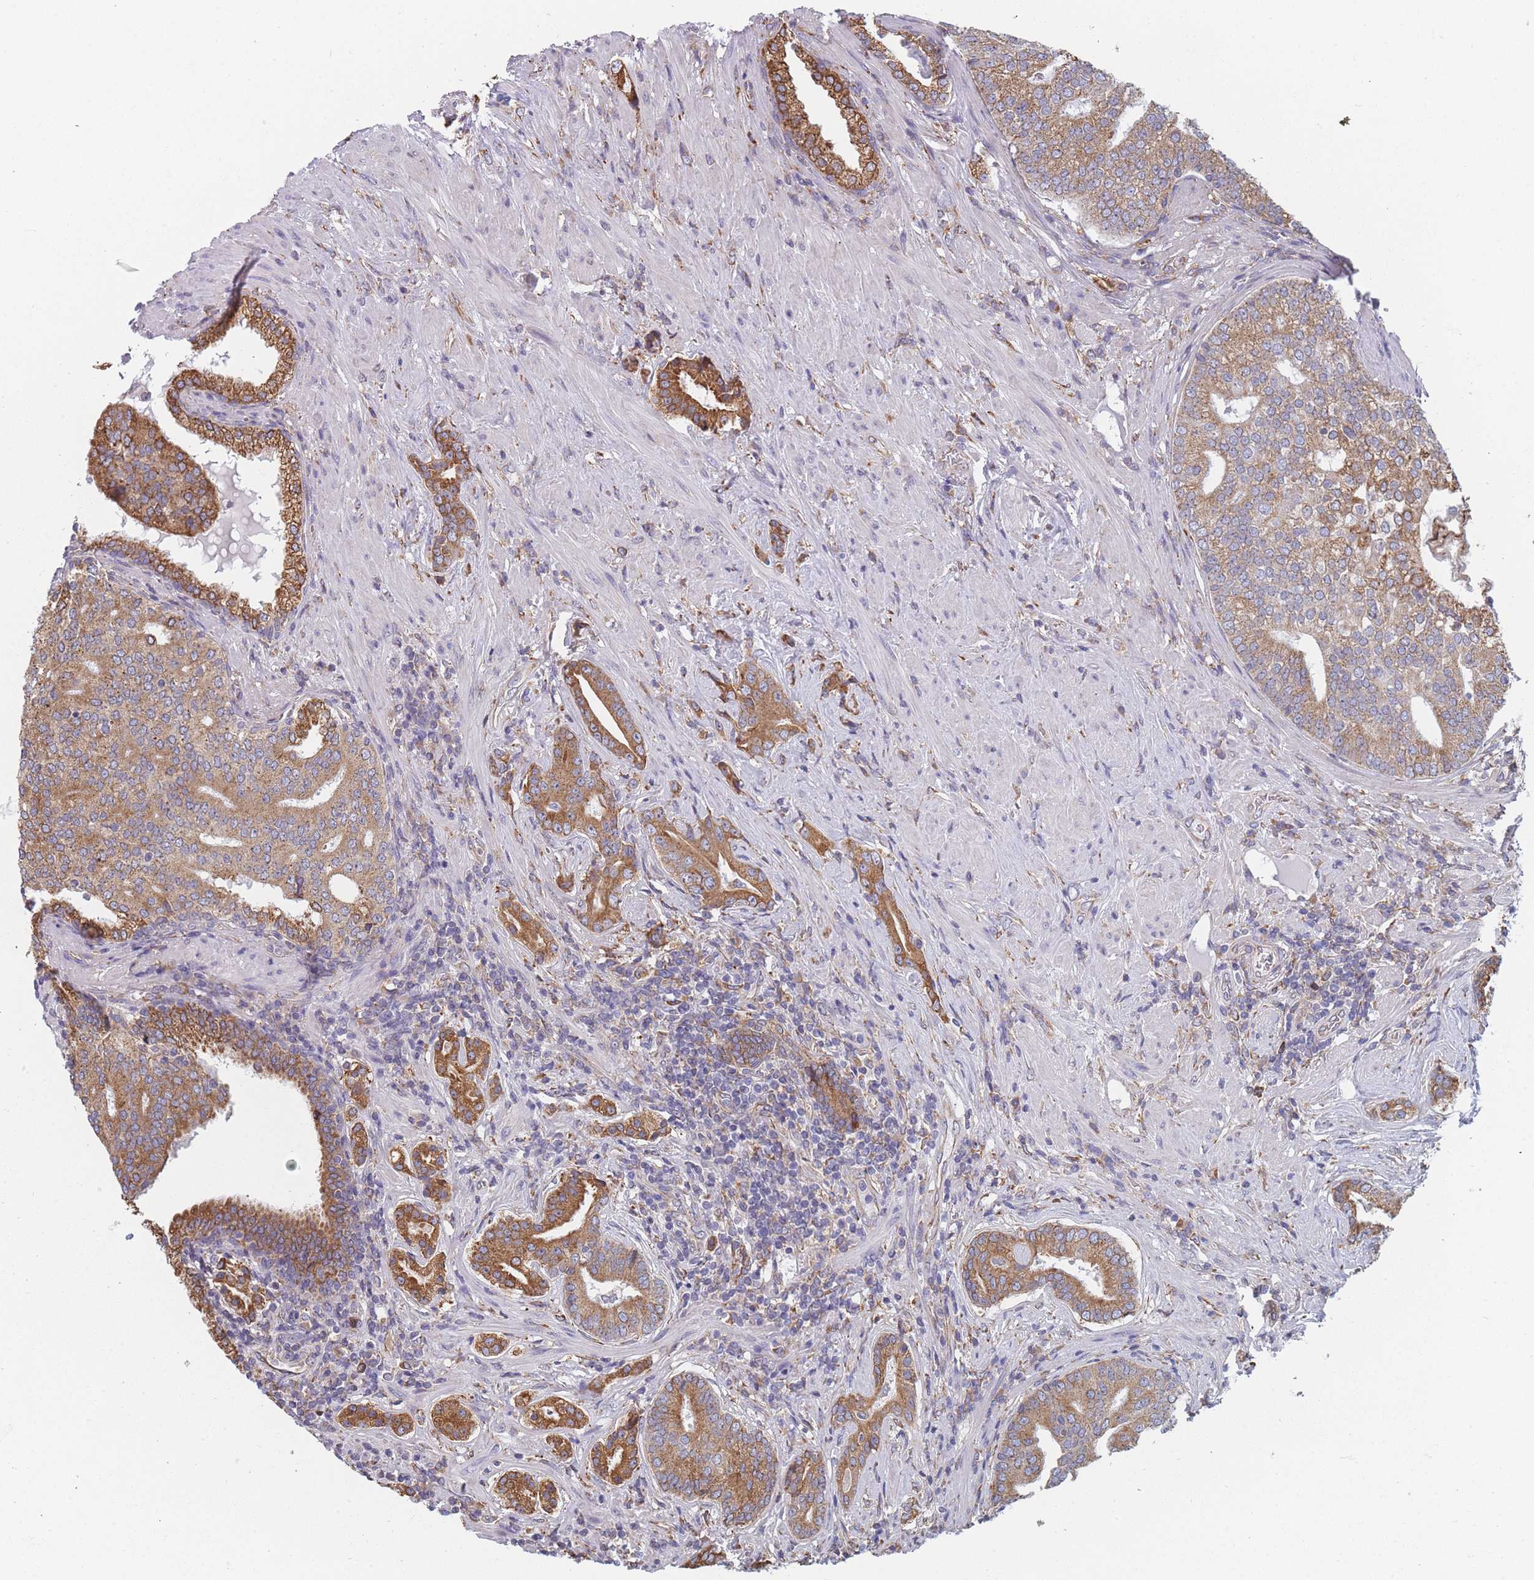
{"staining": {"intensity": "moderate", "quantity": ">75%", "location": "cytoplasmic/membranous"}, "tissue": "prostate cancer", "cell_type": "Tumor cells", "image_type": "cancer", "snomed": [{"axis": "morphology", "description": "Adenocarcinoma, High grade"}, {"axis": "topography", "description": "Prostate"}], "caption": "About >75% of tumor cells in prostate adenocarcinoma (high-grade) show moderate cytoplasmic/membranous protein expression as visualized by brown immunohistochemical staining.", "gene": "OR7C2", "patient": {"sex": "male", "age": 55}}